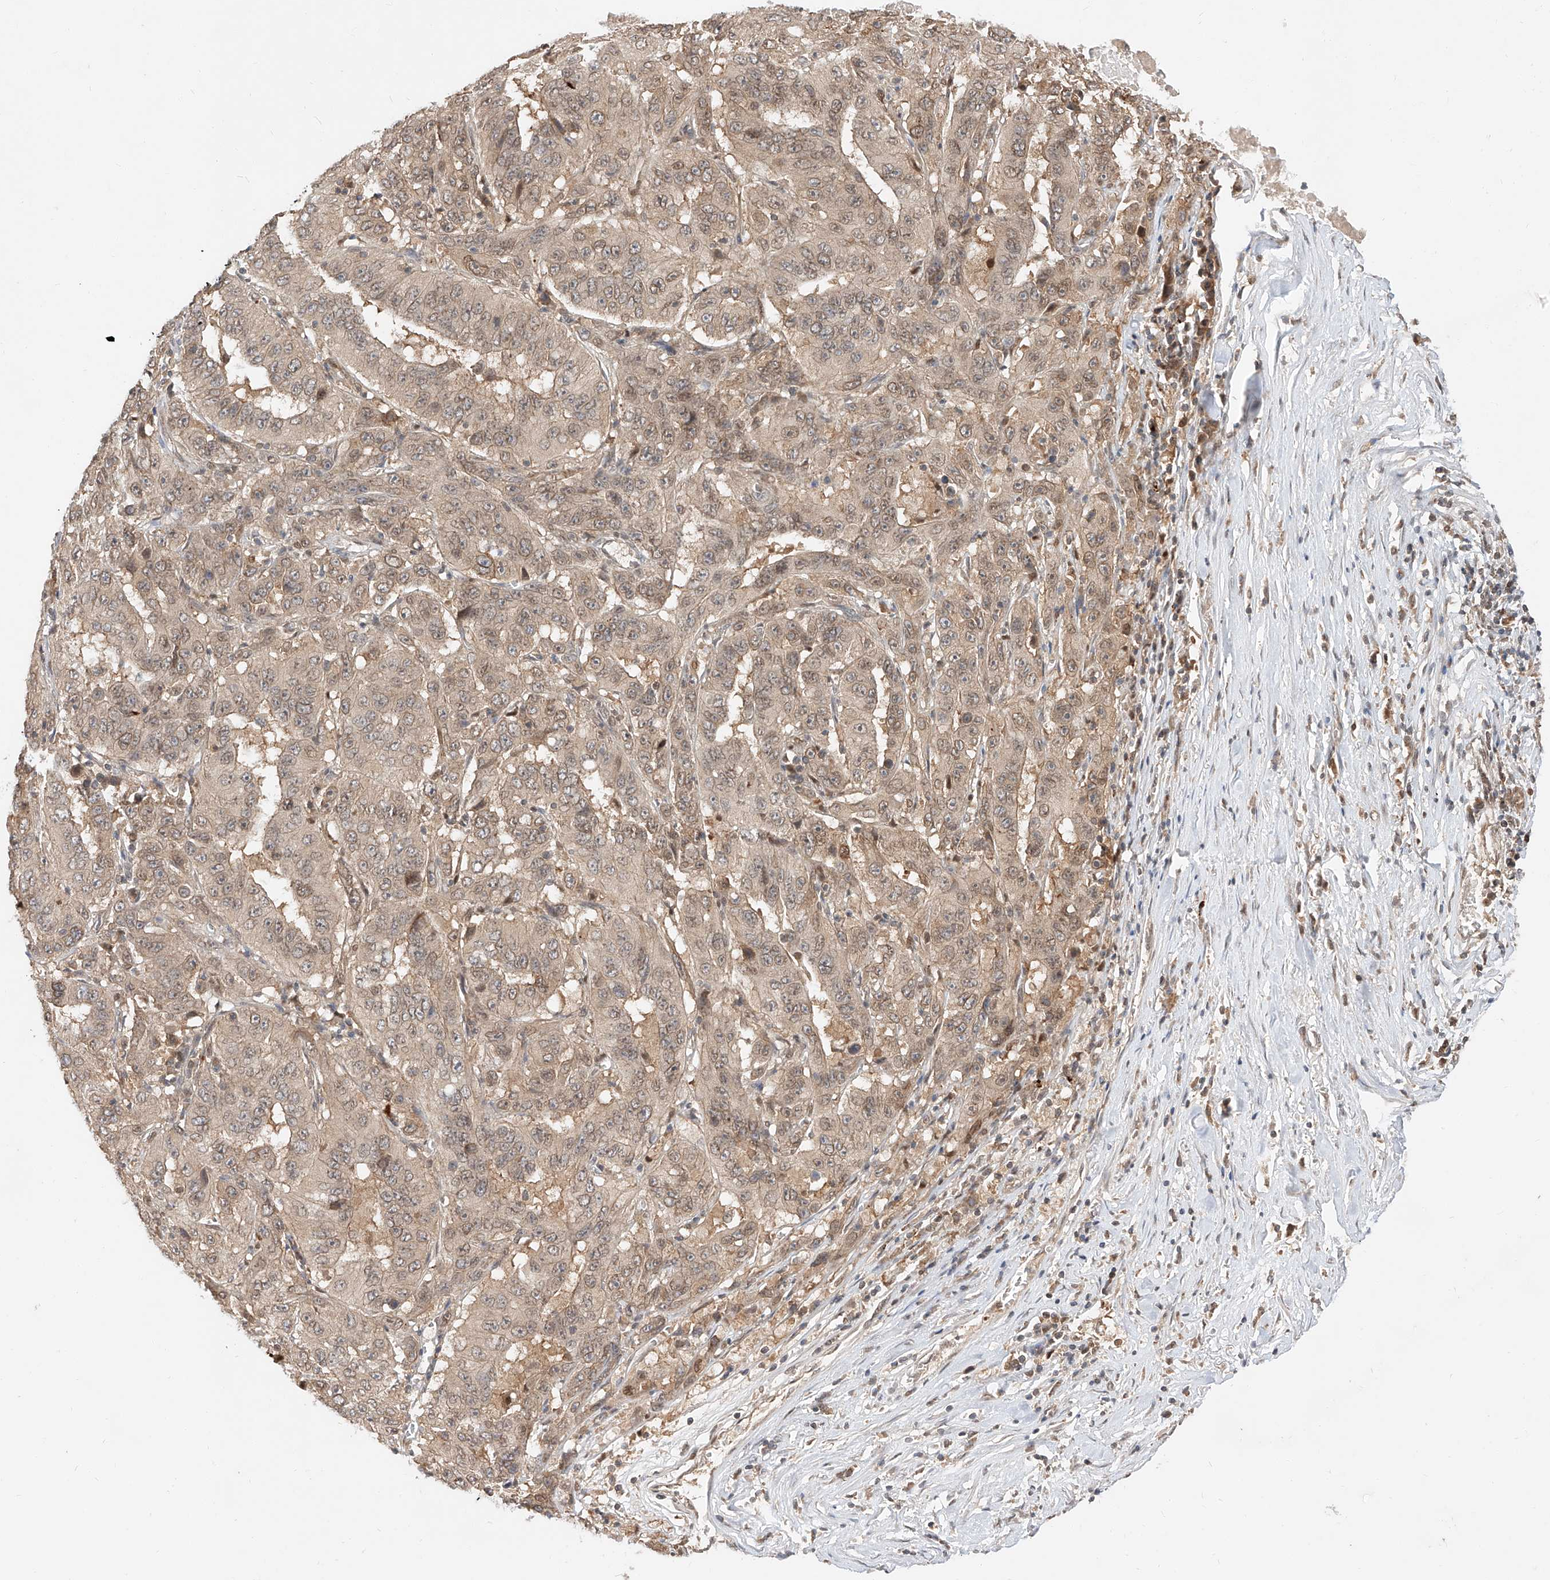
{"staining": {"intensity": "weak", "quantity": ">75%", "location": "cytoplasmic/membranous,nuclear"}, "tissue": "pancreatic cancer", "cell_type": "Tumor cells", "image_type": "cancer", "snomed": [{"axis": "morphology", "description": "Adenocarcinoma, NOS"}, {"axis": "topography", "description": "Pancreas"}], "caption": "DAB (3,3'-diaminobenzidine) immunohistochemical staining of human adenocarcinoma (pancreatic) reveals weak cytoplasmic/membranous and nuclear protein staining in about >75% of tumor cells.", "gene": "DIRAS3", "patient": {"sex": "male", "age": 63}}